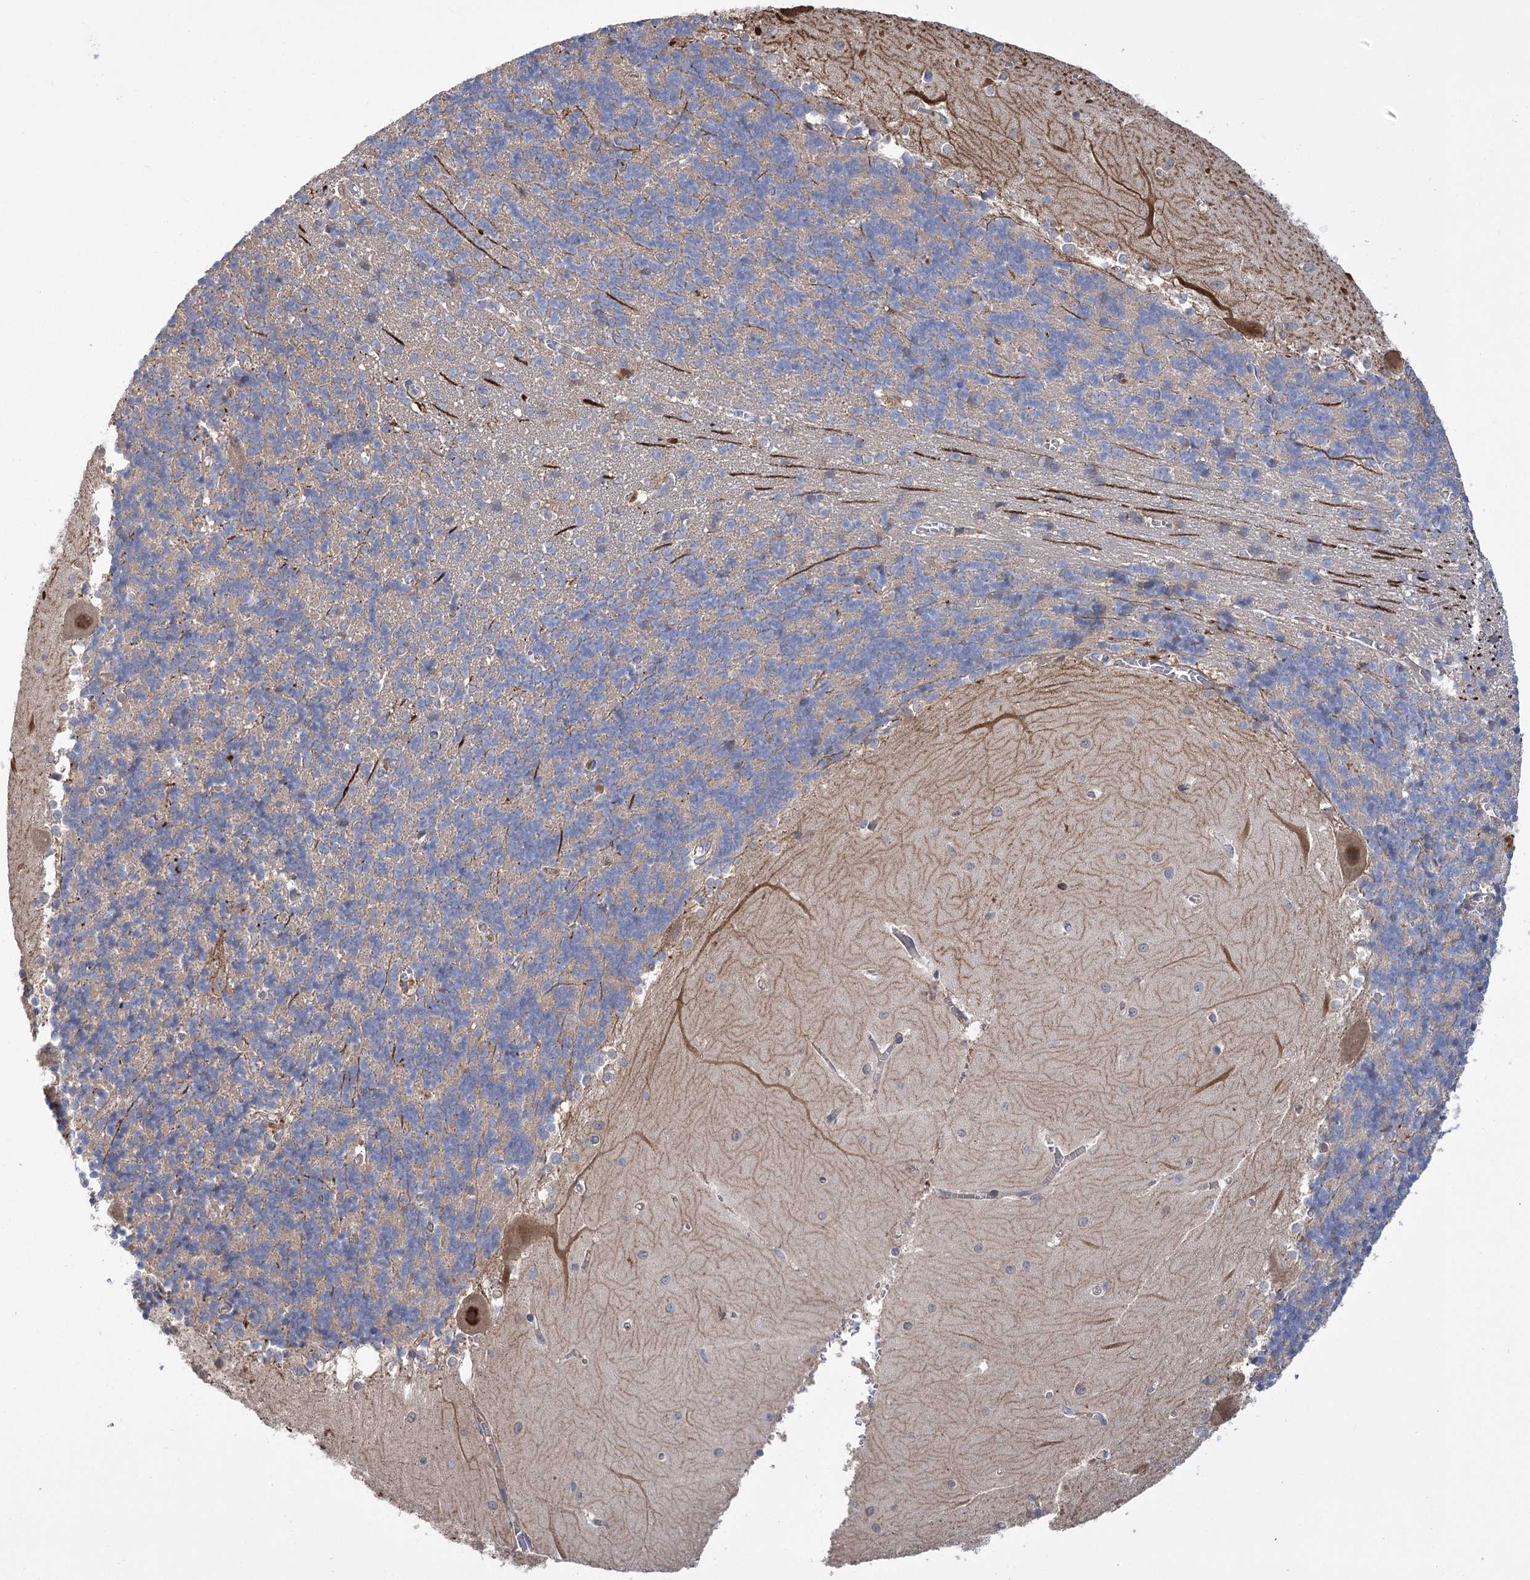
{"staining": {"intensity": "negative", "quantity": "none", "location": "none"}, "tissue": "cerebellum", "cell_type": "Cells in granular layer", "image_type": "normal", "snomed": [{"axis": "morphology", "description": "Normal tissue, NOS"}, {"axis": "topography", "description": "Cerebellum"}], "caption": "A micrograph of cerebellum stained for a protein reveals no brown staining in cells in granular layer. Brightfield microscopy of immunohistochemistry stained with DAB (brown) and hematoxylin (blue), captured at high magnification.", "gene": "PBLD", "patient": {"sex": "male", "age": 37}}